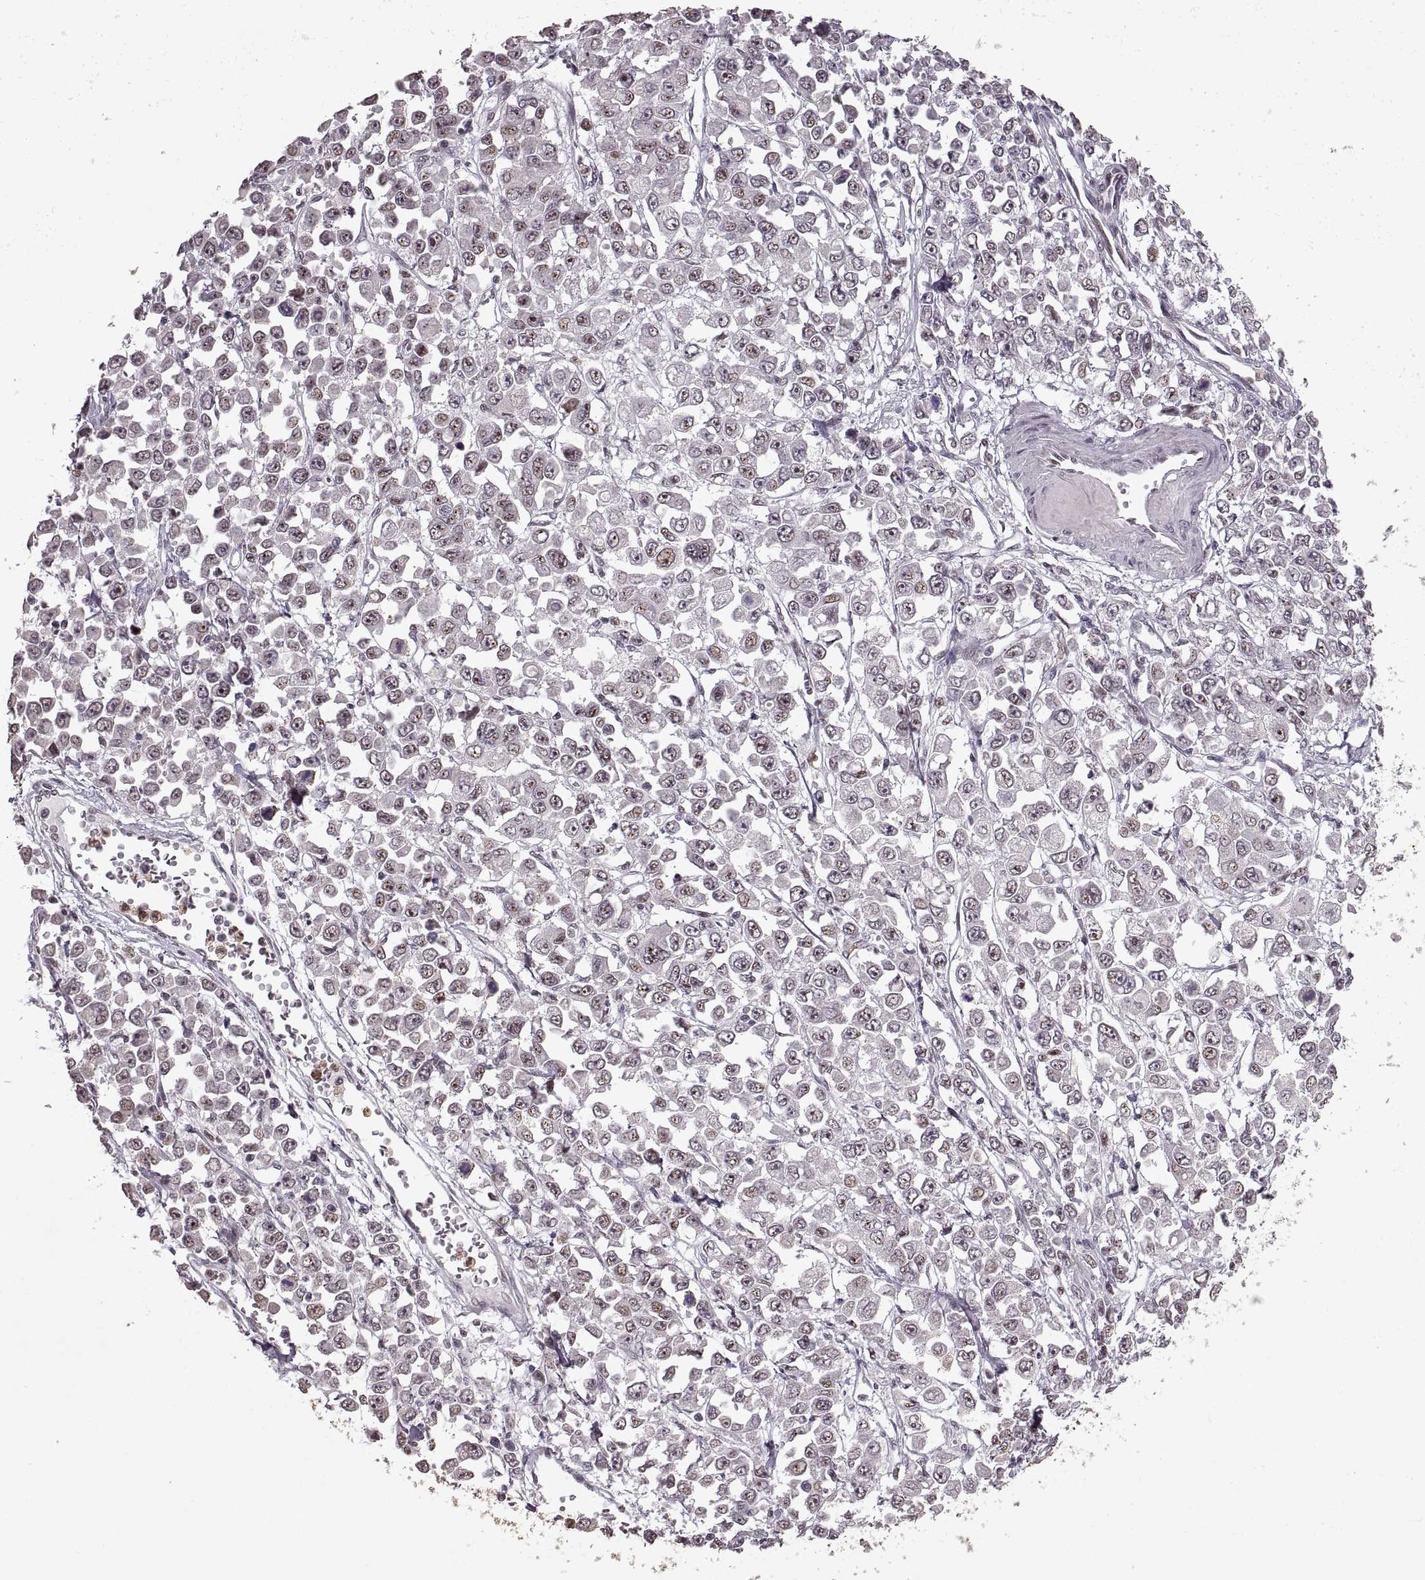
{"staining": {"intensity": "negative", "quantity": "none", "location": "none"}, "tissue": "stomach cancer", "cell_type": "Tumor cells", "image_type": "cancer", "snomed": [{"axis": "morphology", "description": "Adenocarcinoma, NOS"}, {"axis": "topography", "description": "Stomach, upper"}], "caption": "This is a histopathology image of immunohistochemistry staining of stomach cancer (adenocarcinoma), which shows no staining in tumor cells.", "gene": "PALS1", "patient": {"sex": "male", "age": 70}}